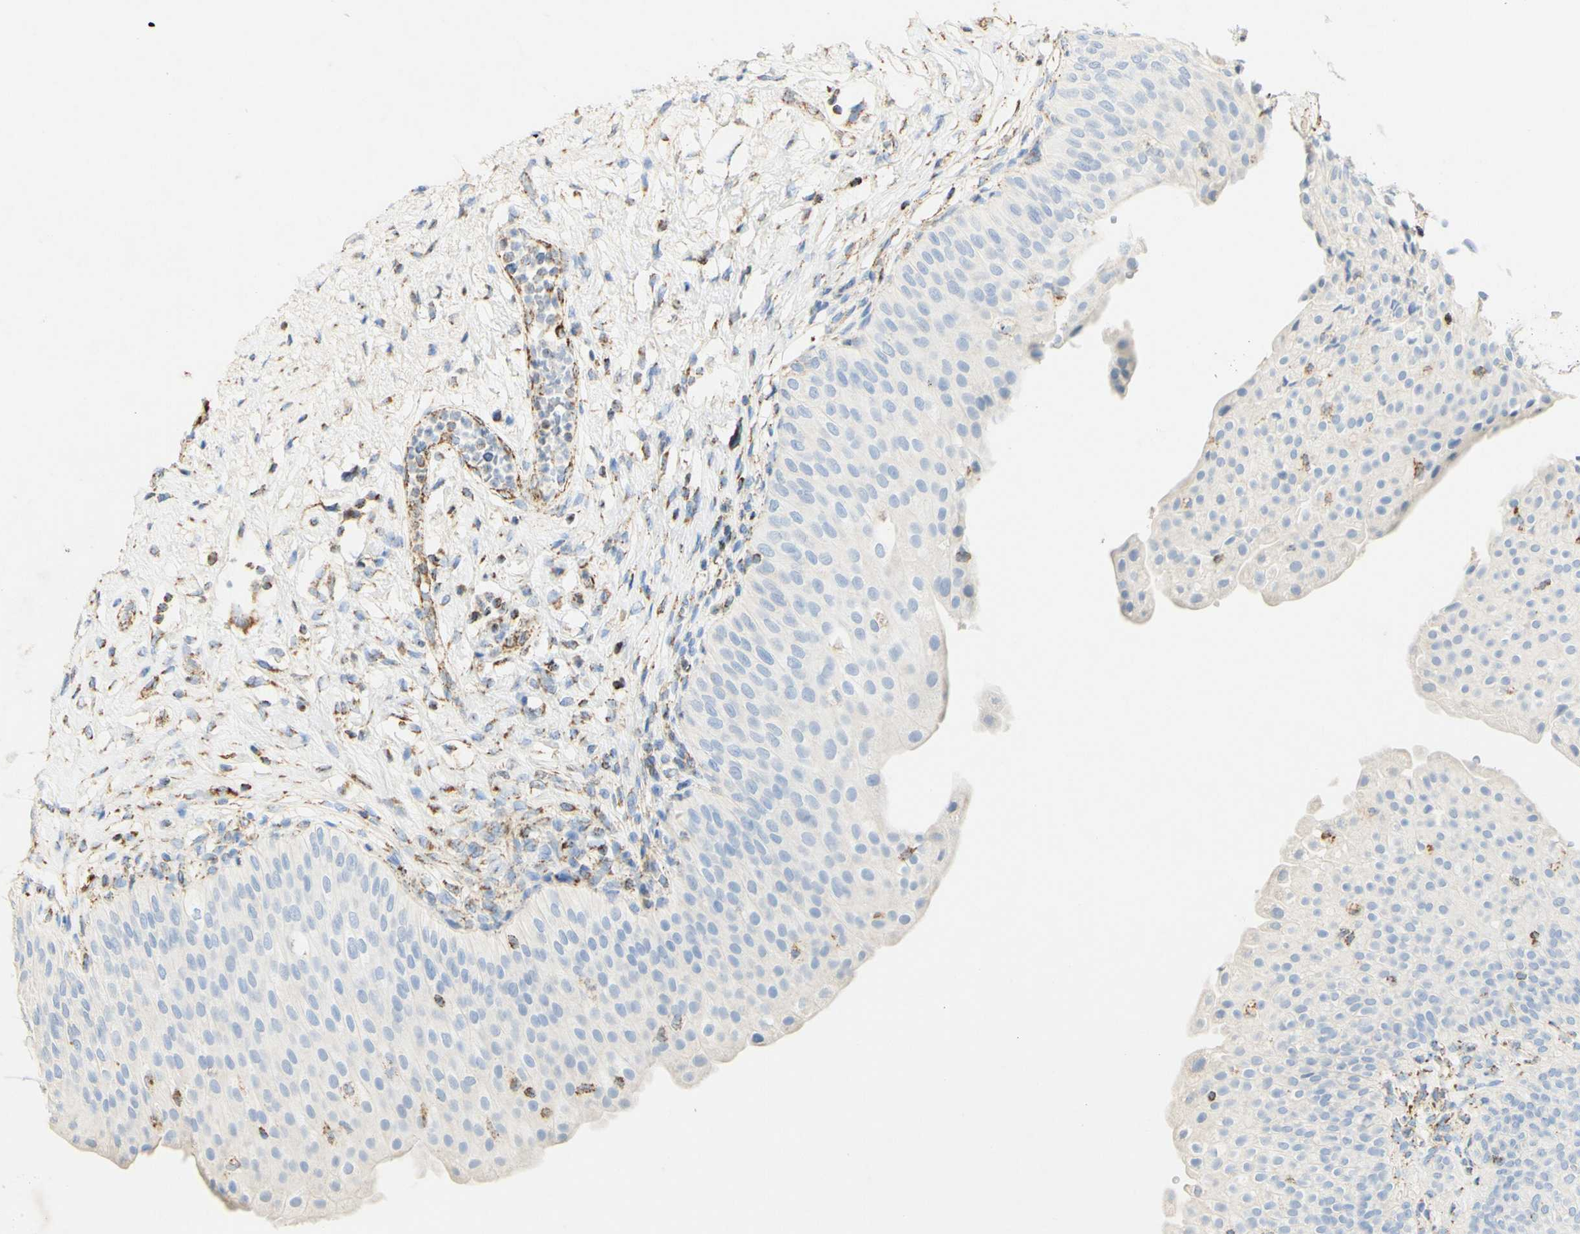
{"staining": {"intensity": "negative", "quantity": "none", "location": "none"}, "tissue": "urinary bladder", "cell_type": "Urothelial cells", "image_type": "normal", "snomed": [{"axis": "morphology", "description": "Normal tissue, NOS"}, {"axis": "topography", "description": "Urinary bladder"}], "caption": "Immunohistochemistry photomicrograph of benign urinary bladder: urinary bladder stained with DAB exhibits no significant protein positivity in urothelial cells.", "gene": "OXCT1", "patient": {"sex": "male", "age": 46}}